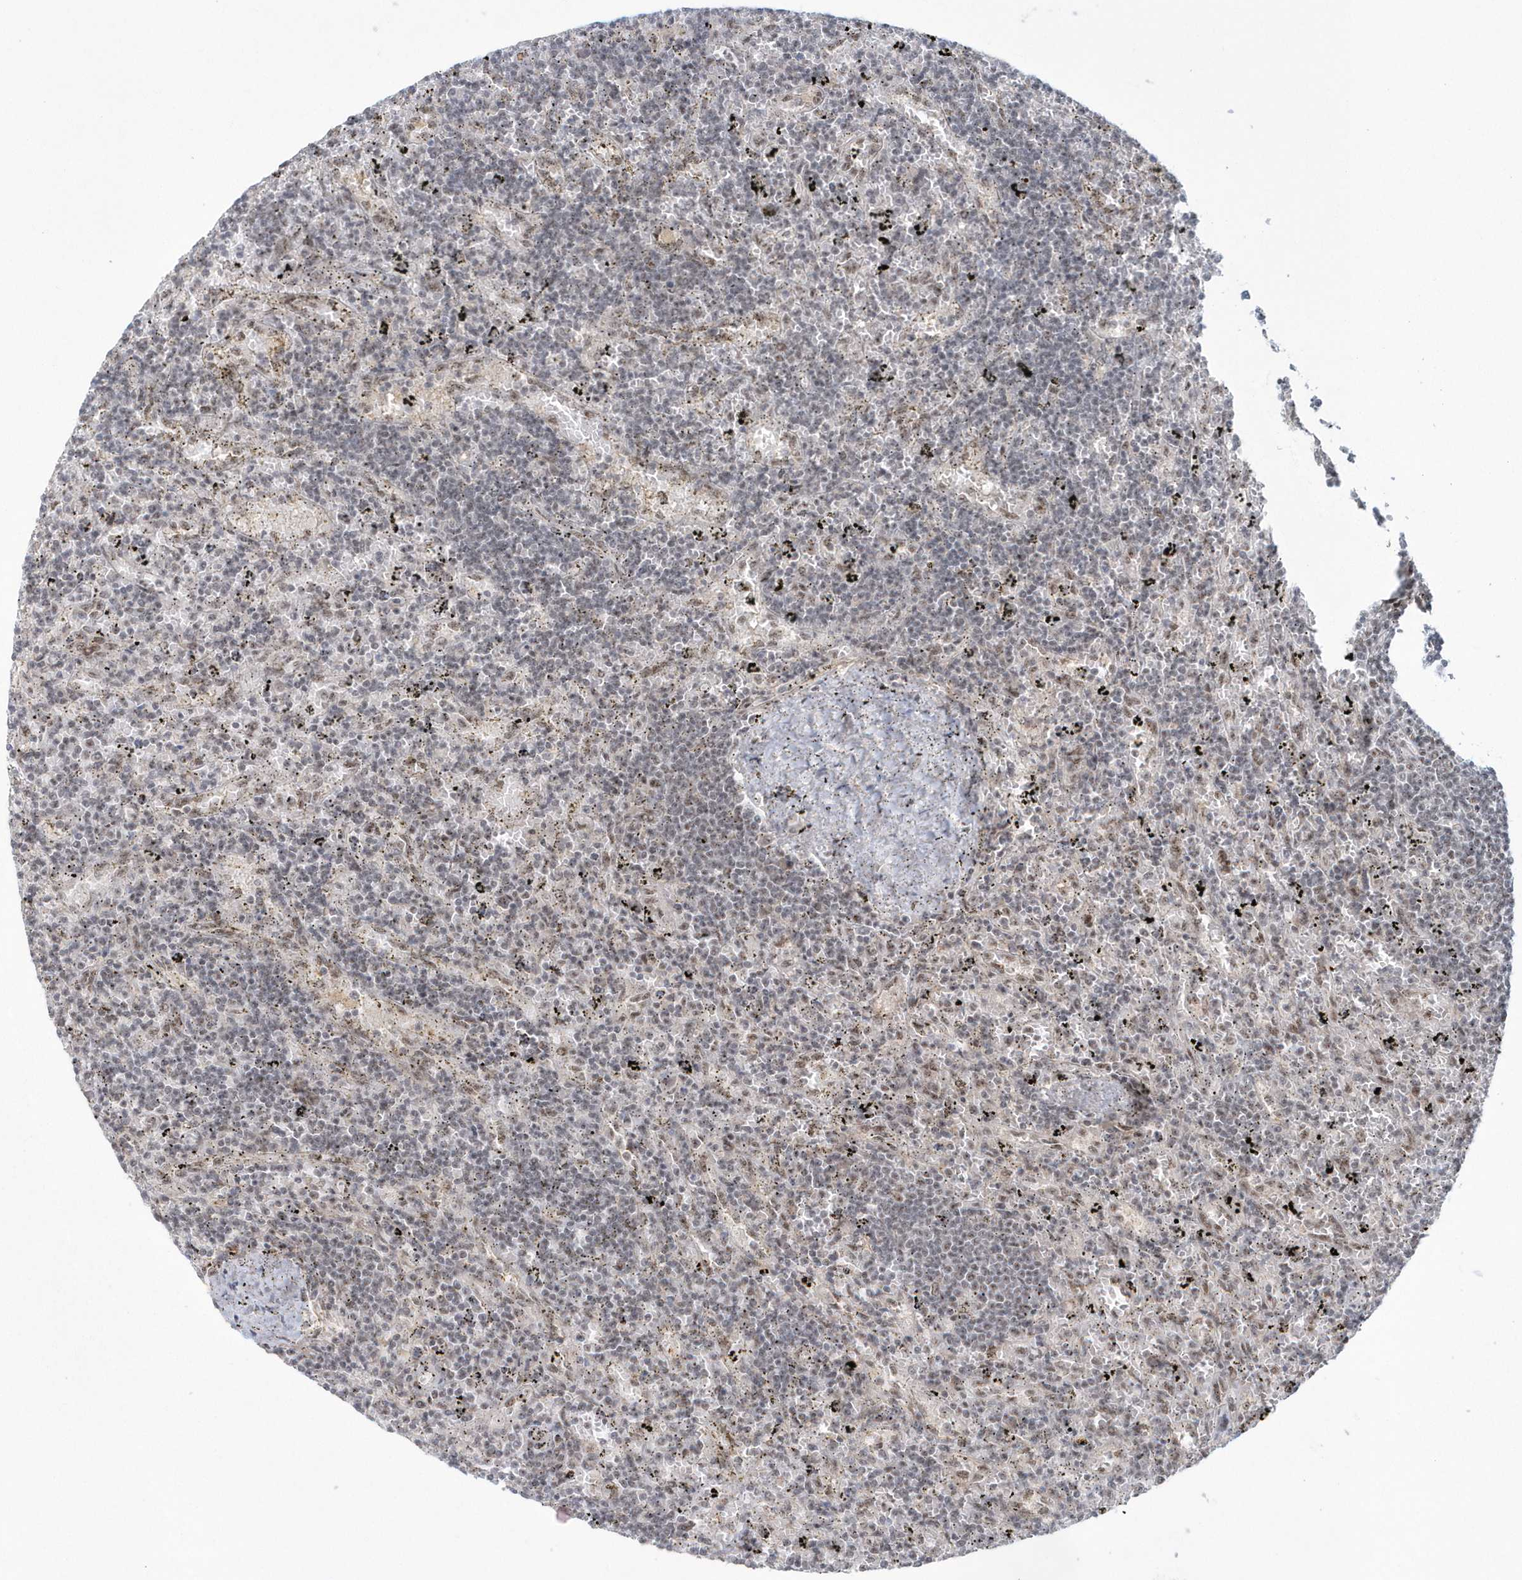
{"staining": {"intensity": "weak", "quantity": "<25%", "location": "nuclear"}, "tissue": "lymphoma", "cell_type": "Tumor cells", "image_type": "cancer", "snomed": [{"axis": "morphology", "description": "Malignant lymphoma, non-Hodgkin's type, Low grade"}, {"axis": "topography", "description": "Spleen"}], "caption": "Immunohistochemistry photomicrograph of neoplastic tissue: lymphoma stained with DAB displays no significant protein expression in tumor cells.", "gene": "KDM6B", "patient": {"sex": "male", "age": 76}}